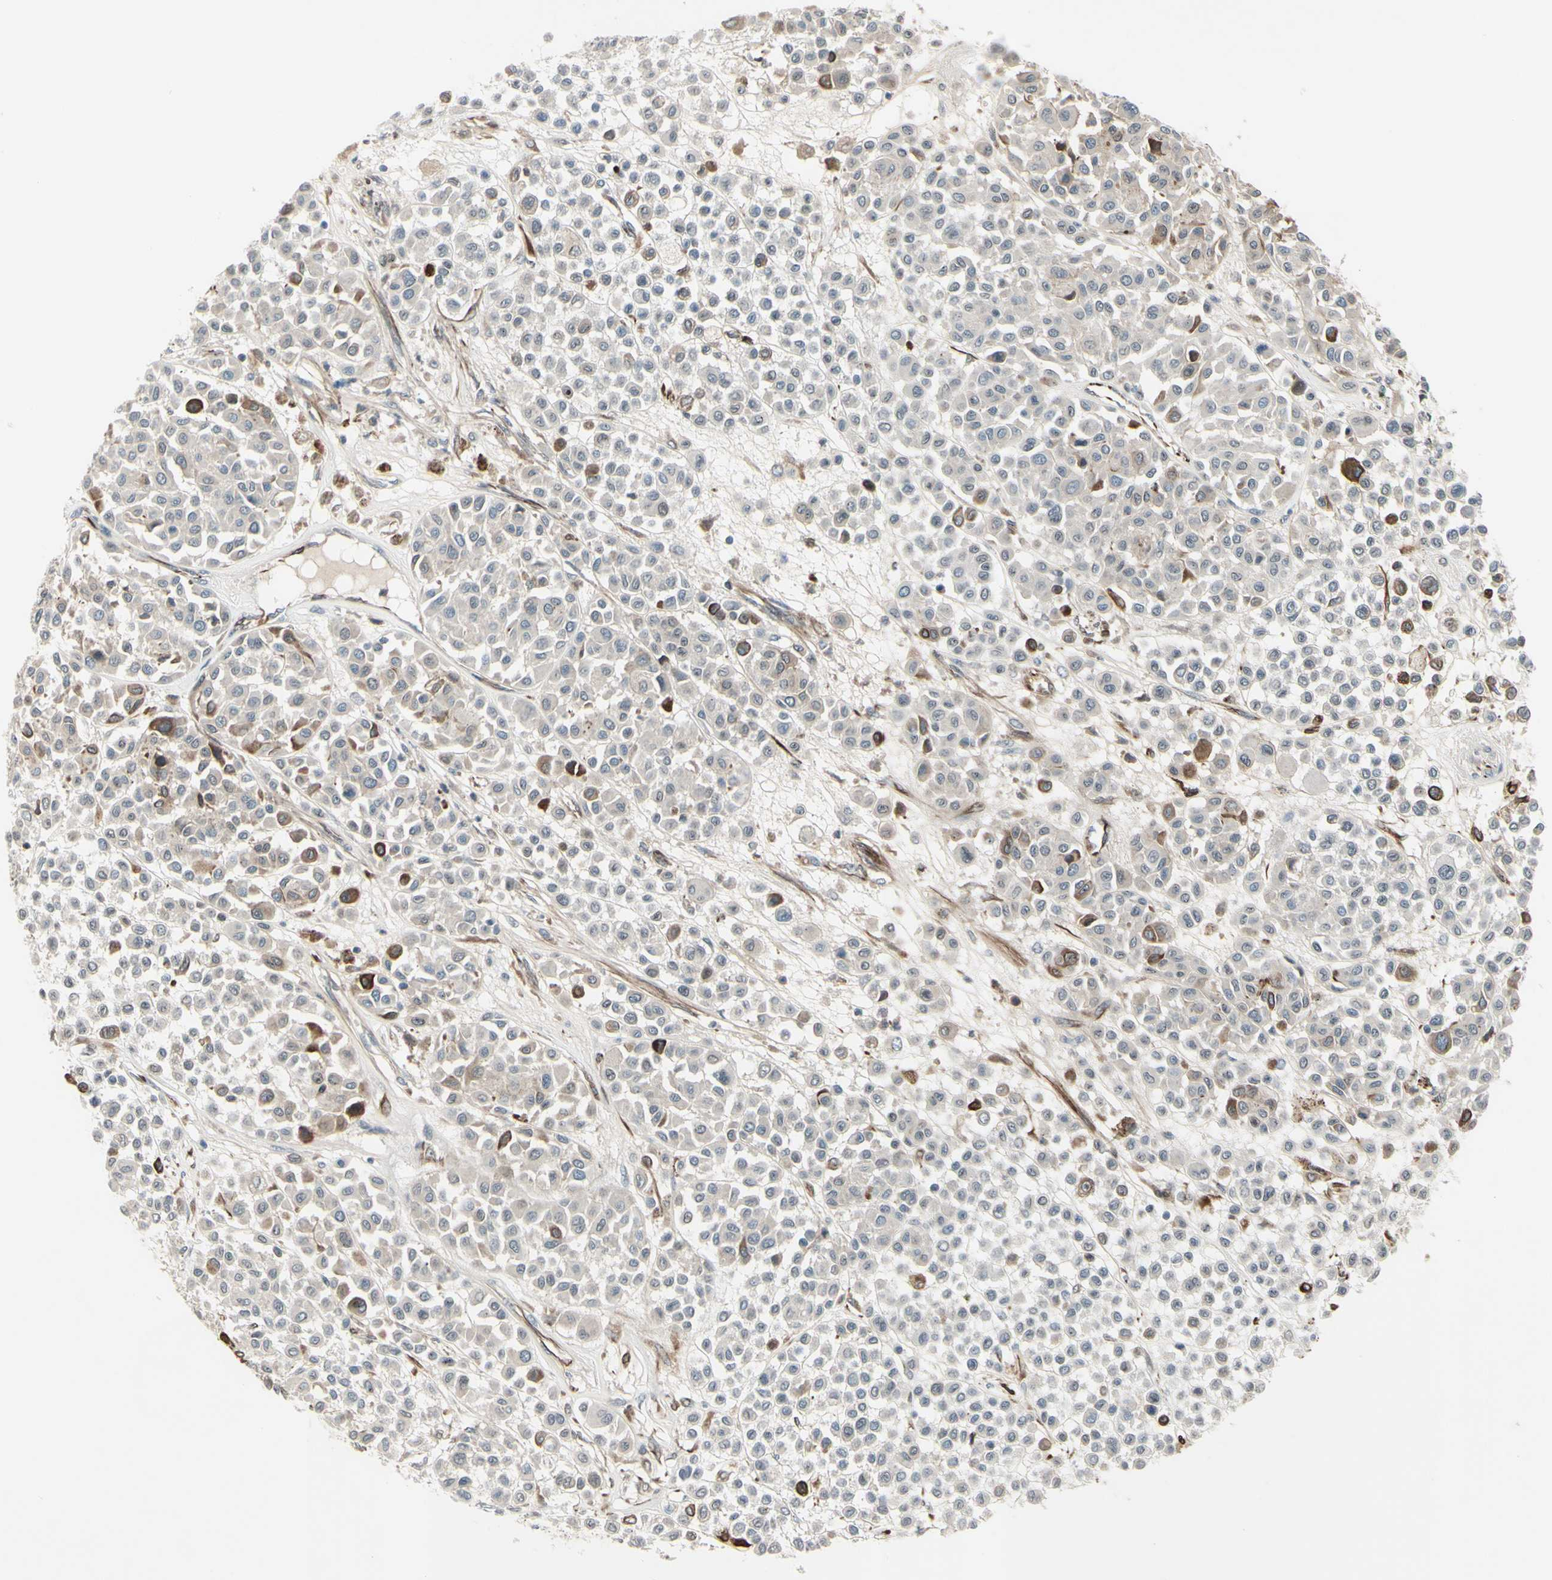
{"staining": {"intensity": "negative", "quantity": "none", "location": "none"}, "tissue": "melanoma", "cell_type": "Tumor cells", "image_type": "cancer", "snomed": [{"axis": "morphology", "description": "Malignant melanoma, Metastatic site"}, {"axis": "topography", "description": "Soft tissue"}], "caption": "Tumor cells are negative for protein expression in human malignant melanoma (metastatic site).", "gene": "FGFR2", "patient": {"sex": "male", "age": 41}}